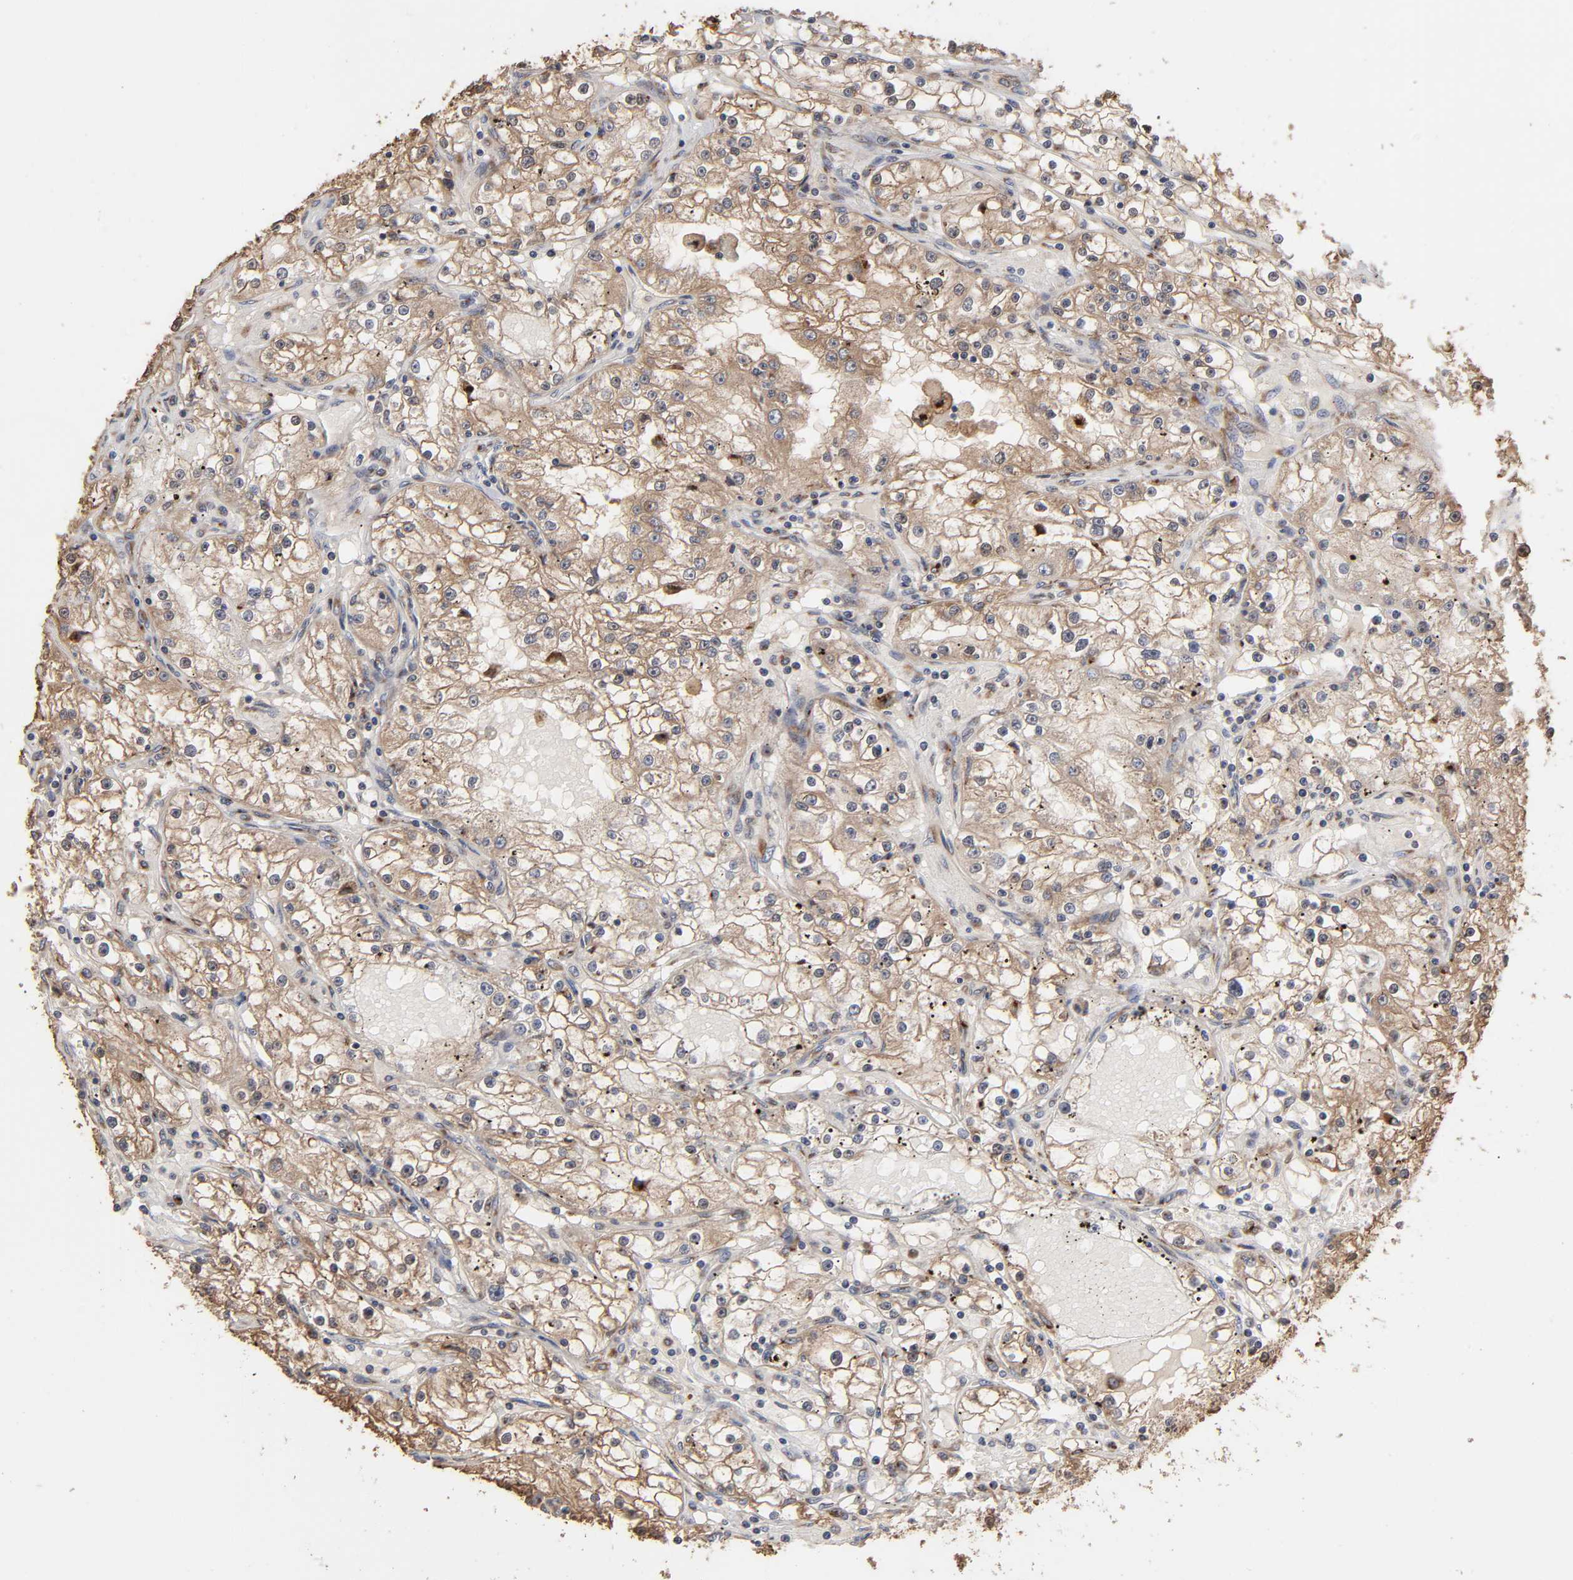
{"staining": {"intensity": "weak", "quantity": ">75%", "location": "cytoplasmic/membranous"}, "tissue": "renal cancer", "cell_type": "Tumor cells", "image_type": "cancer", "snomed": [{"axis": "morphology", "description": "Adenocarcinoma, NOS"}, {"axis": "topography", "description": "Kidney"}], "caption": "A brown stain shows weak cytoplasmic/membranous positivity of a protein in renal adenocarcinoma tumor cells.", "gene": "GNPTG", "patient": {"sex": "male", "age": 56}}